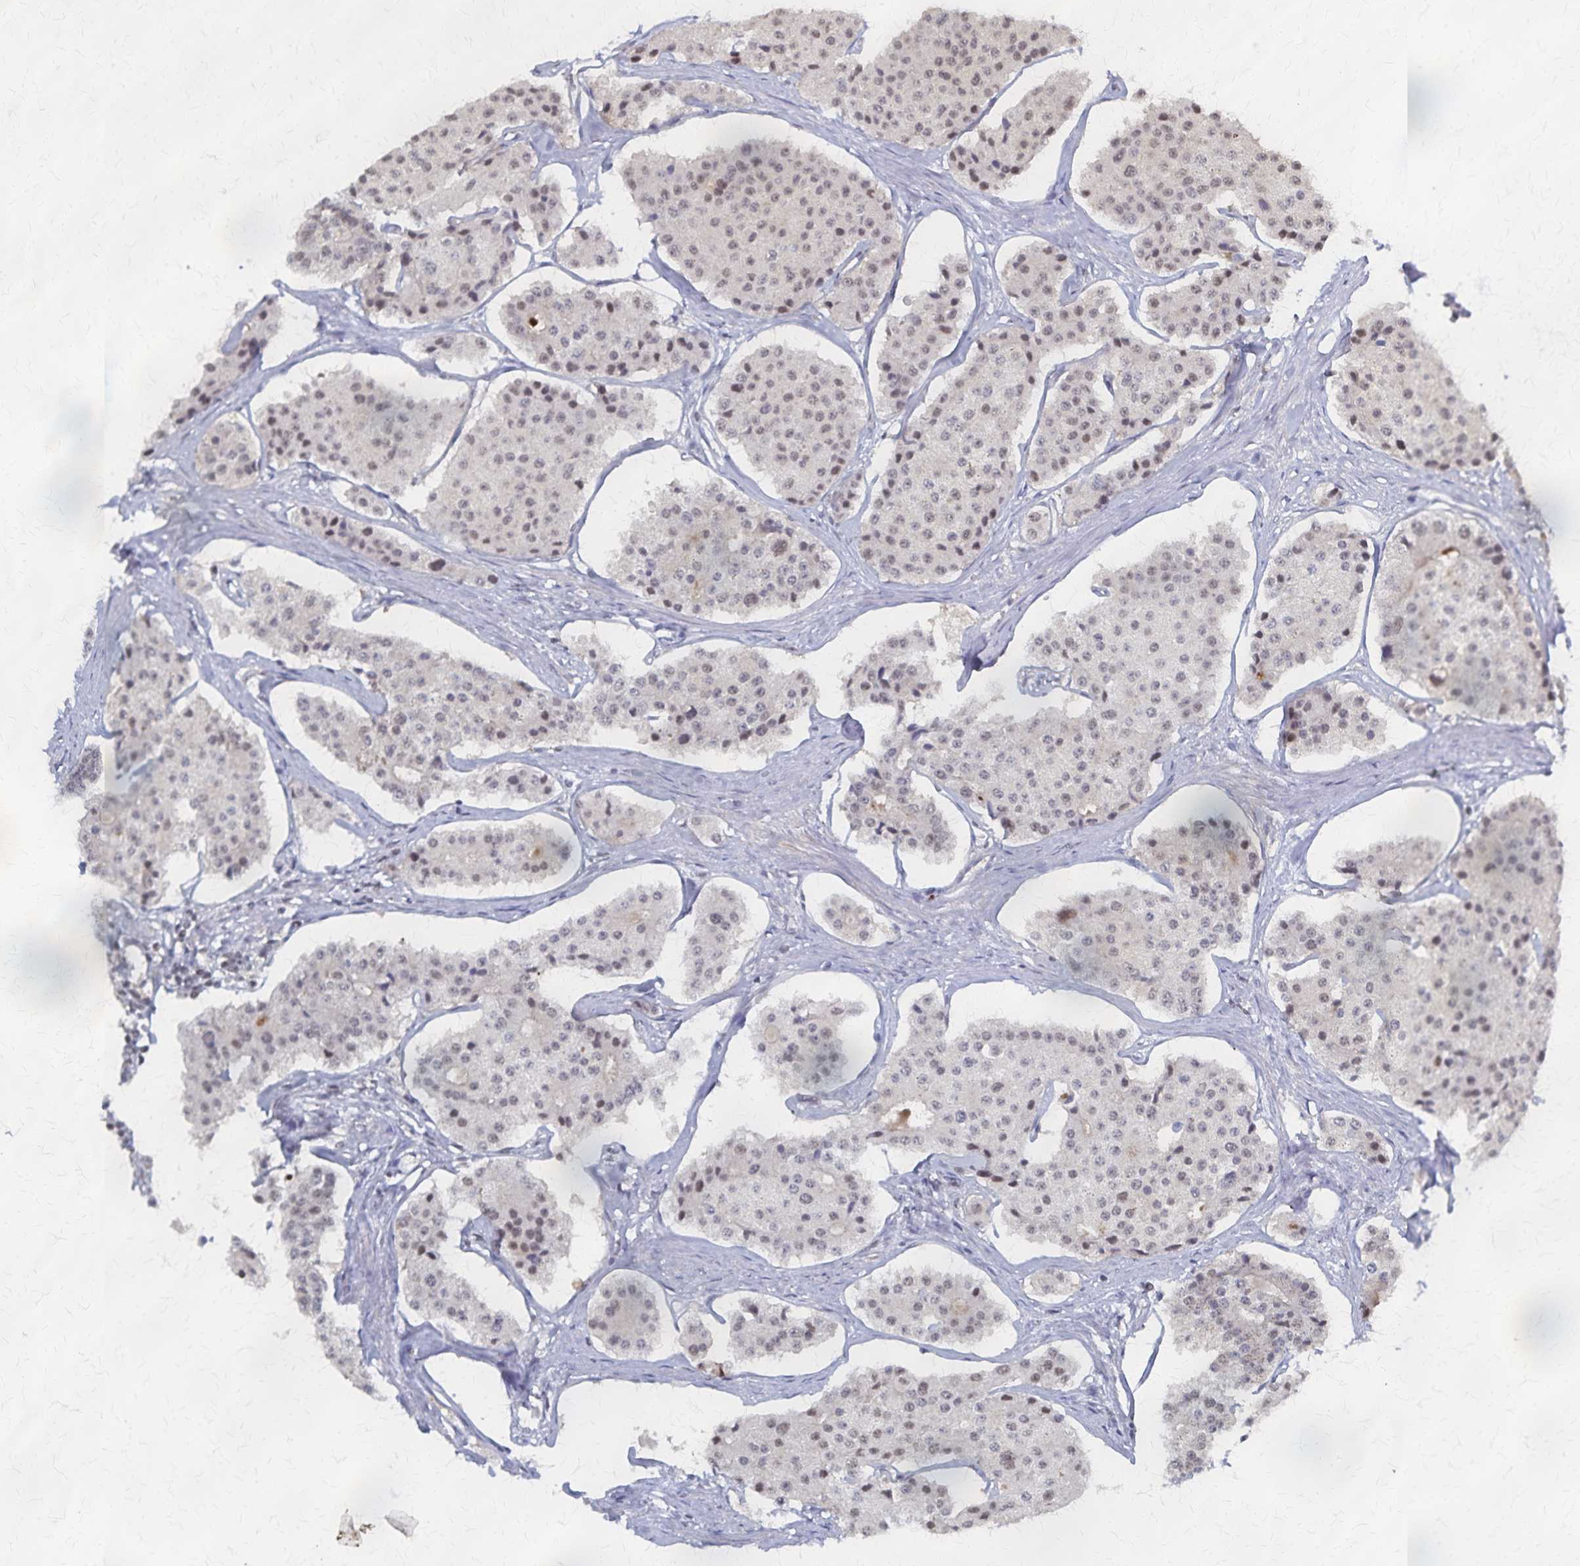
{"staining": {"intensity": "weak", "quantity": "25%-75%", "location": "nuclear"}, "tissue": "carcinoid", "cell_type": "Tumor cells", "image_type": "cancer", "snomed": [{"axis": "morphology", "description": "Carcinoid, malignant, NOS"}, {"axis": "topography", "description": "Small intestine"}], "caption": "Tumor cells exhibit weak nuclear staining in about 25%-75% of cells in carcinoid.", "gene": "GTF2B", "patient": {"sex": "female", "age": 65}}